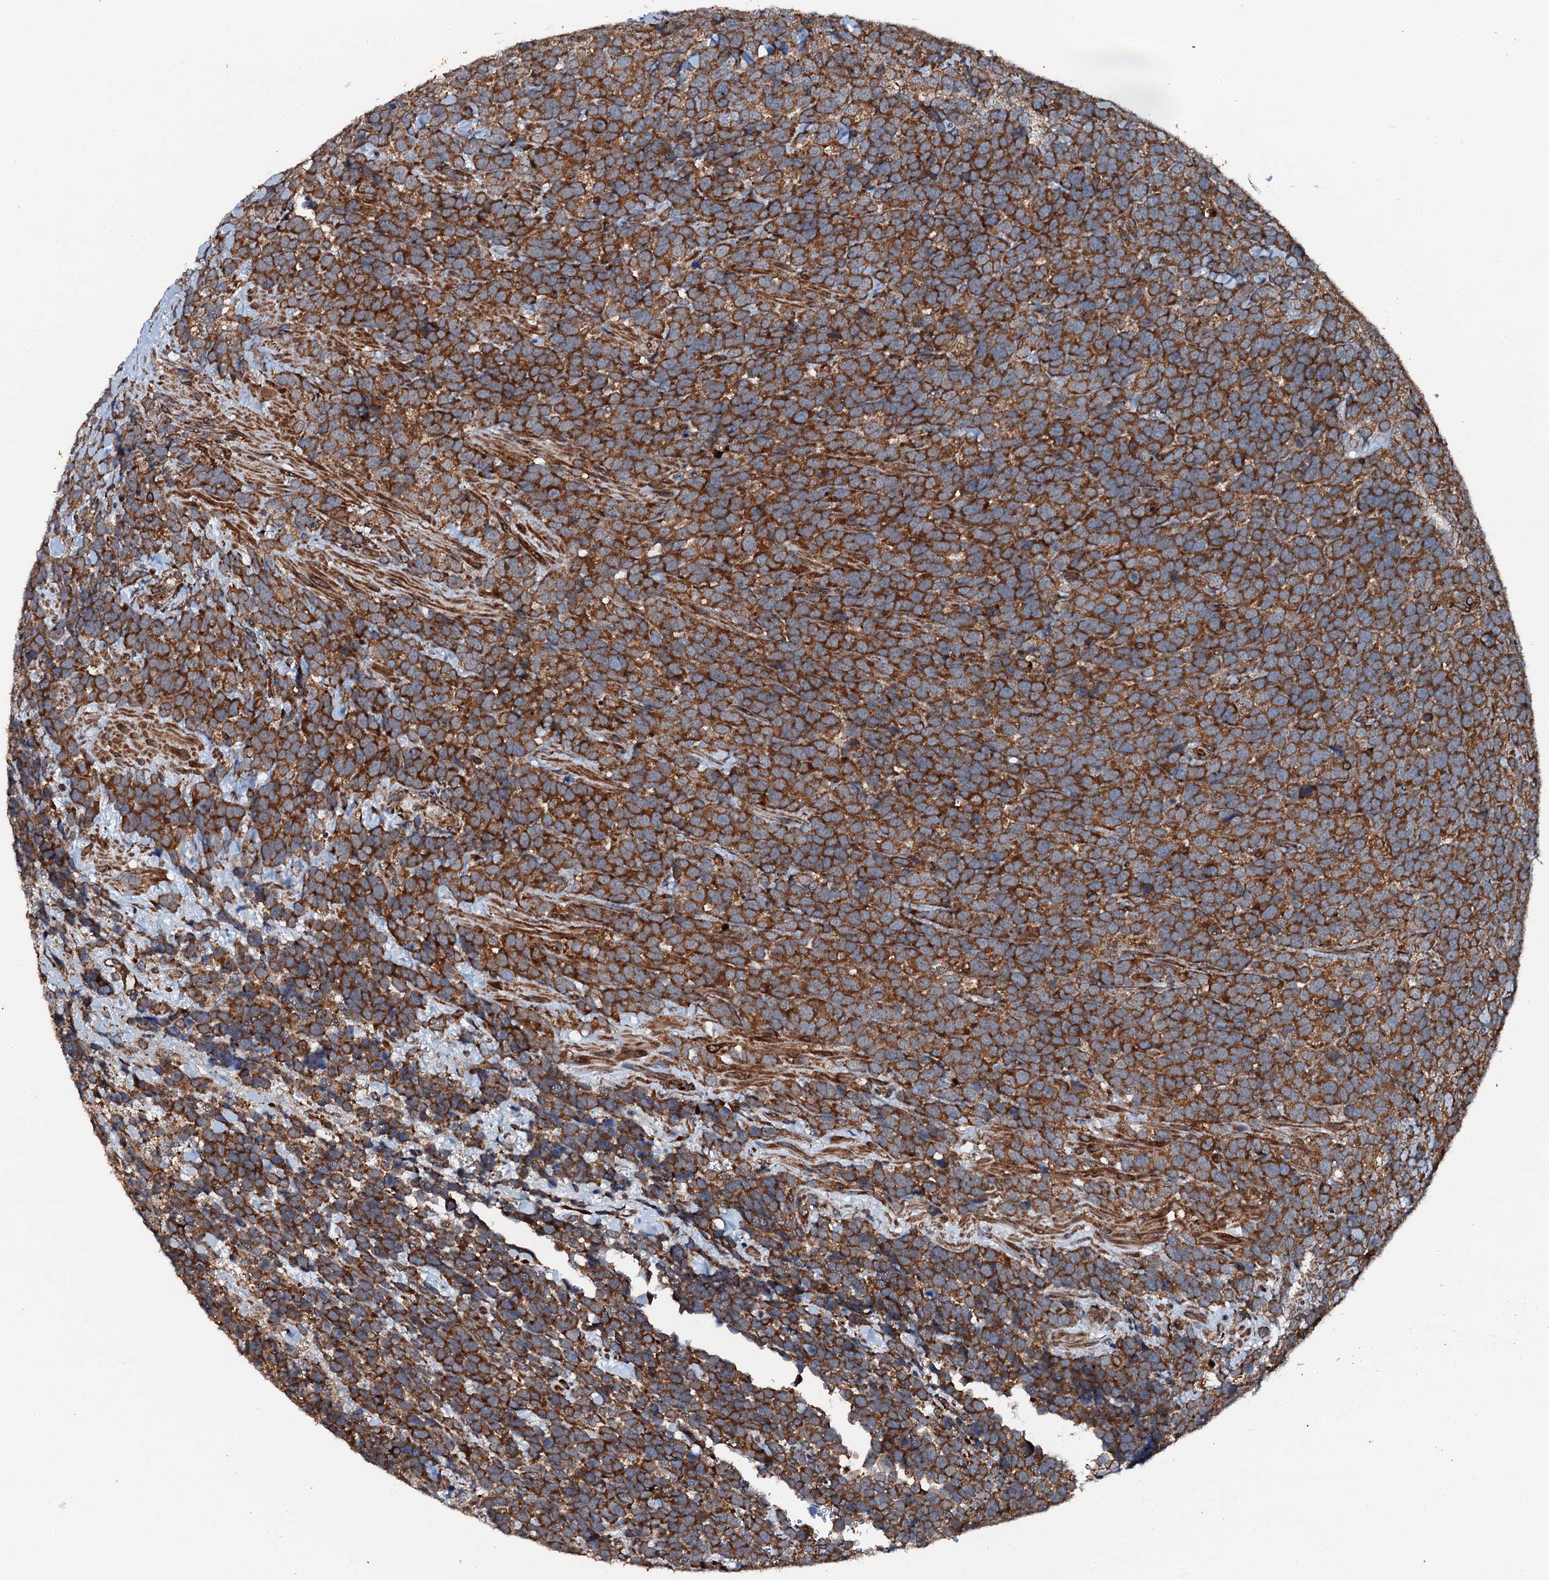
{"staining": {"intensity": "strong", "quantity": ">75%", "location": "cytoplasmic/membranous"}, "tissue": "urothelial cancer", "cell_type": "Tumor cells", "image_type": "cancer", "snomed": [{"axis": "morphology", "description": "Urothelial carcinoma, High grade"}, {"axis": "topography", "description": "Urinary bladder"}], "caption": "Protein staining of high-grade urothelial carcinoma tissue shows strong cytoplasmic/membranous staining in approximately >75% of tumor cells. Immunohistochemistry stains the protein of interest in brown and the nuclei are stained blue.", "gene": "EDC4", "patient": {"sex": "female", "age": 82}}